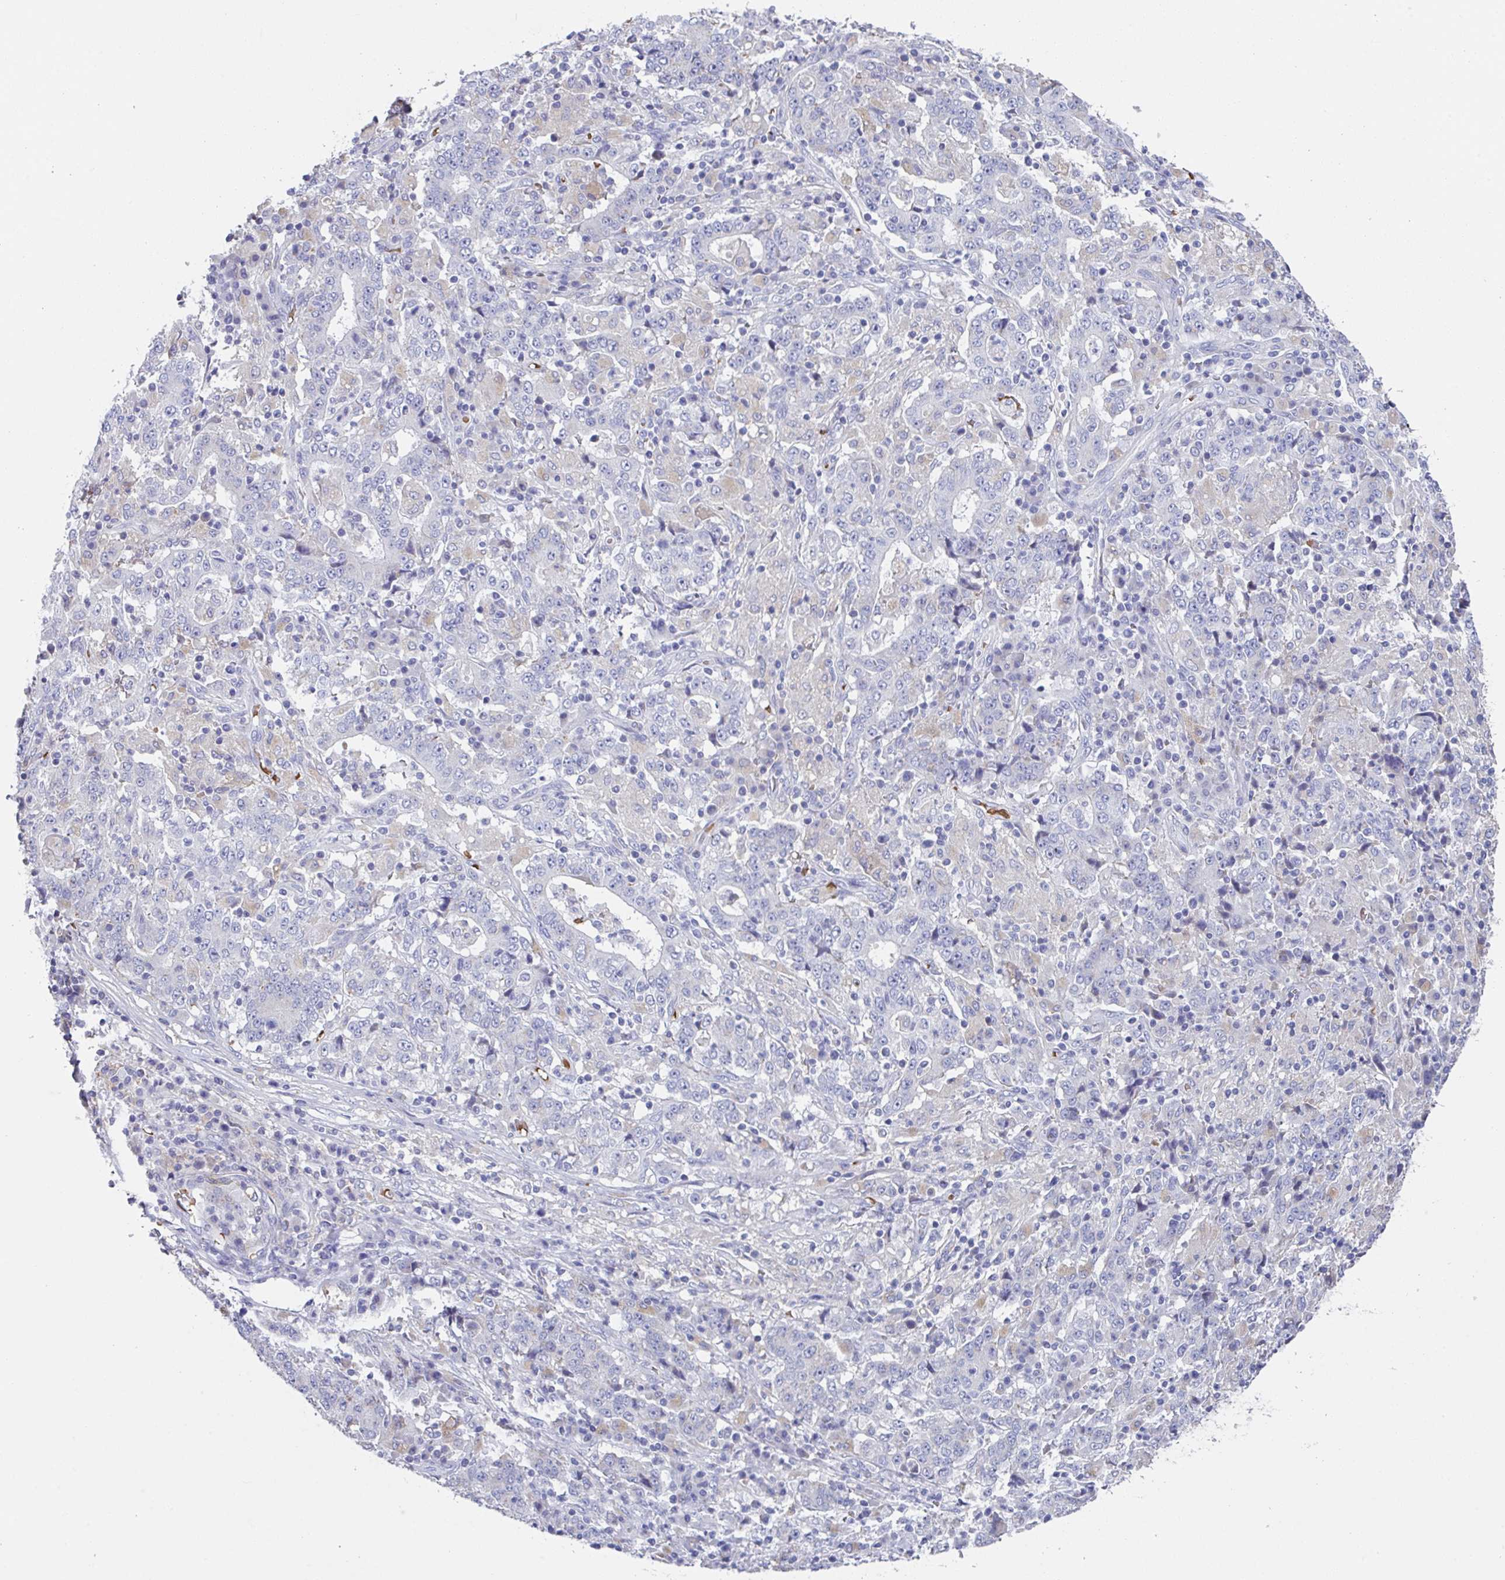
{"staining": {"intensity": "negative", "quantity": "none", "location": "none"}, "tissue": "stomach cancer", "cell_type": "Tumor cells", "image_type": "cancer", "snomed": [{"axis": "morphology", "description": "Normal tissue, NOS"}, {"axis": "morphology", "description": "Adenocarcinoma, NOS"}, {"axis": "topography", "description": "Stomach, upper"}, {"axis": "topography", "description": "Stomach"}], "caption": "Immunohistochemistry histopathology image of neoplastic tissue: human stomach cancer stained with DAB (3,3'-diaminobenzidine) displays no significant protein positivity in tumor cells.", "gene": "TFAP2C", "patient": {"sex": "male", "age": 59}}